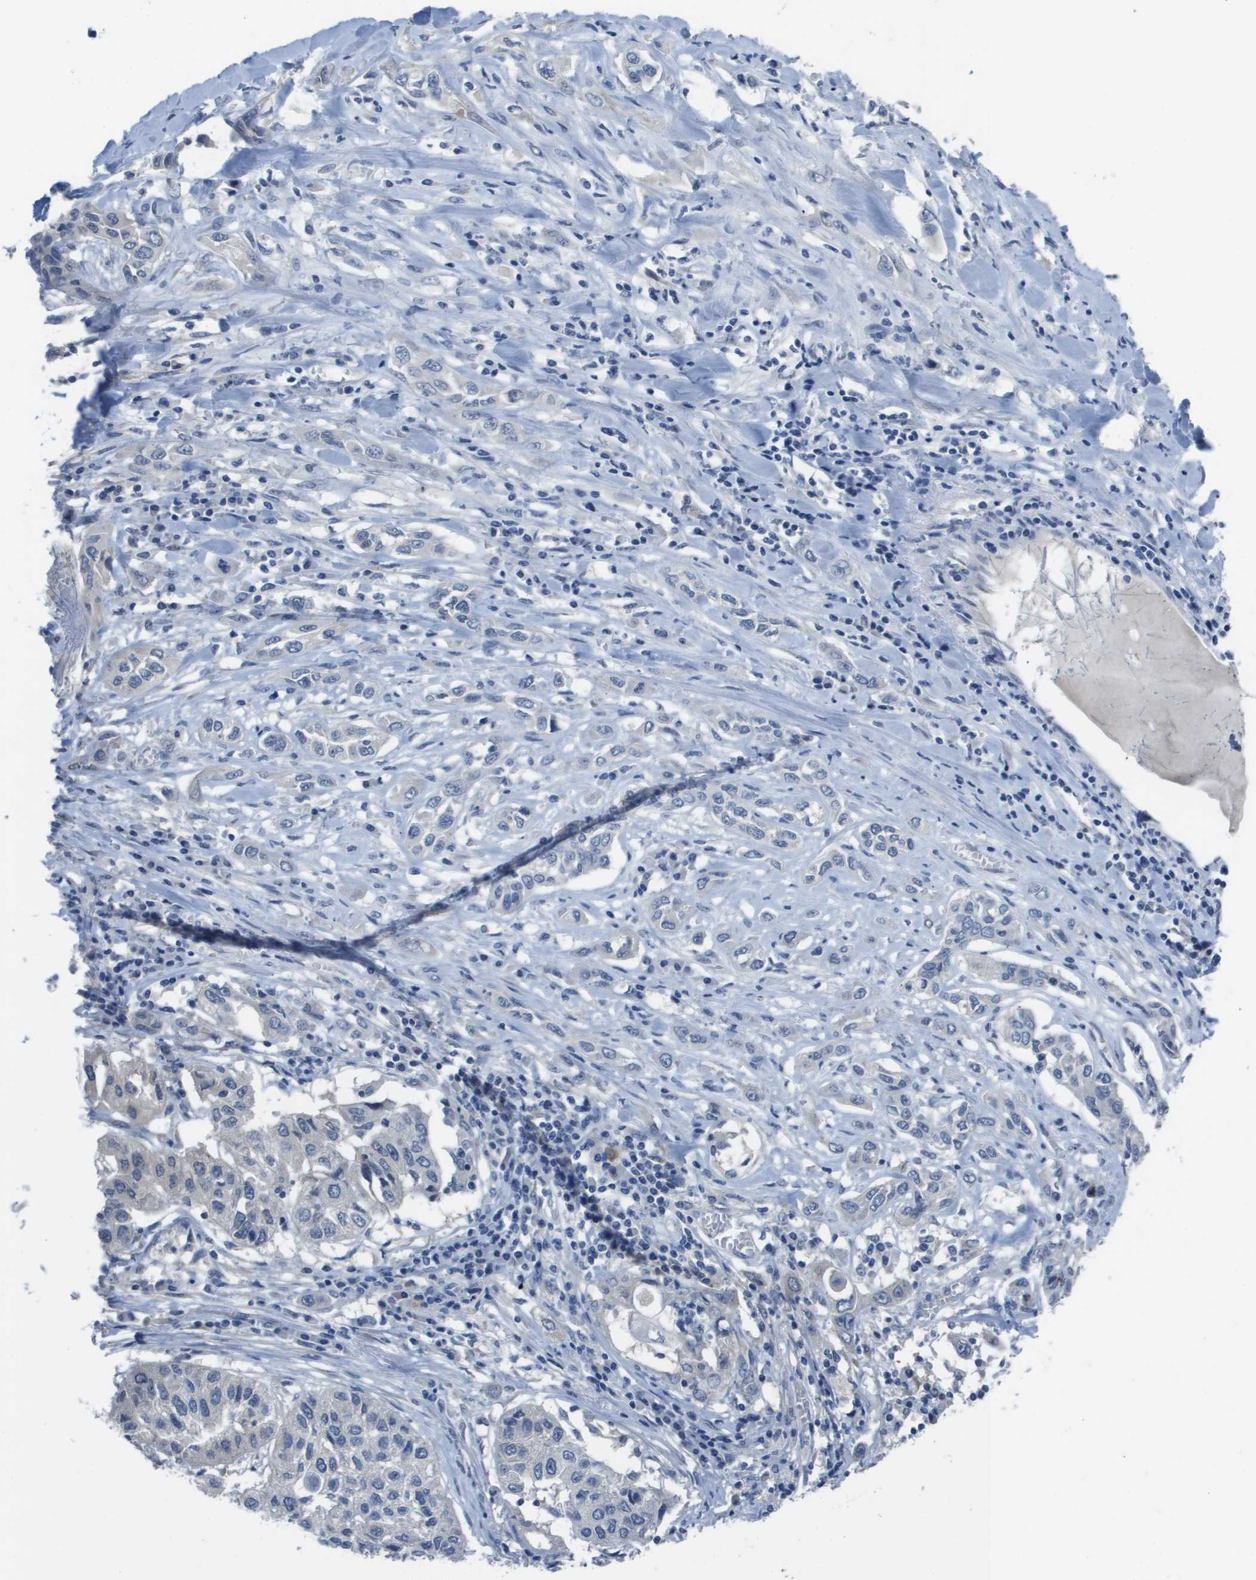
{"staining": {"intensity": "negative", "quantity": "none", "location": "none"}, "tissue": "lung cancer", "cell_type": "Tumor cells", "image_type": "cancer", "snomed": [{"axis": "morphology", "description": "Squamous cell carcinoma, NOS"}, {"axis": "topography", "description": "Lung"}], "caption": "Image shows no significant protein positivity in tumor cells of lung cancer. The staining was performed using DAB to visualize the protein expression in brown, while the nuclei were stained in blue with hematoxylin (Magnification: 20x).", "gene": "NCS1", "patient": {"sex": "male", "age": 71}}